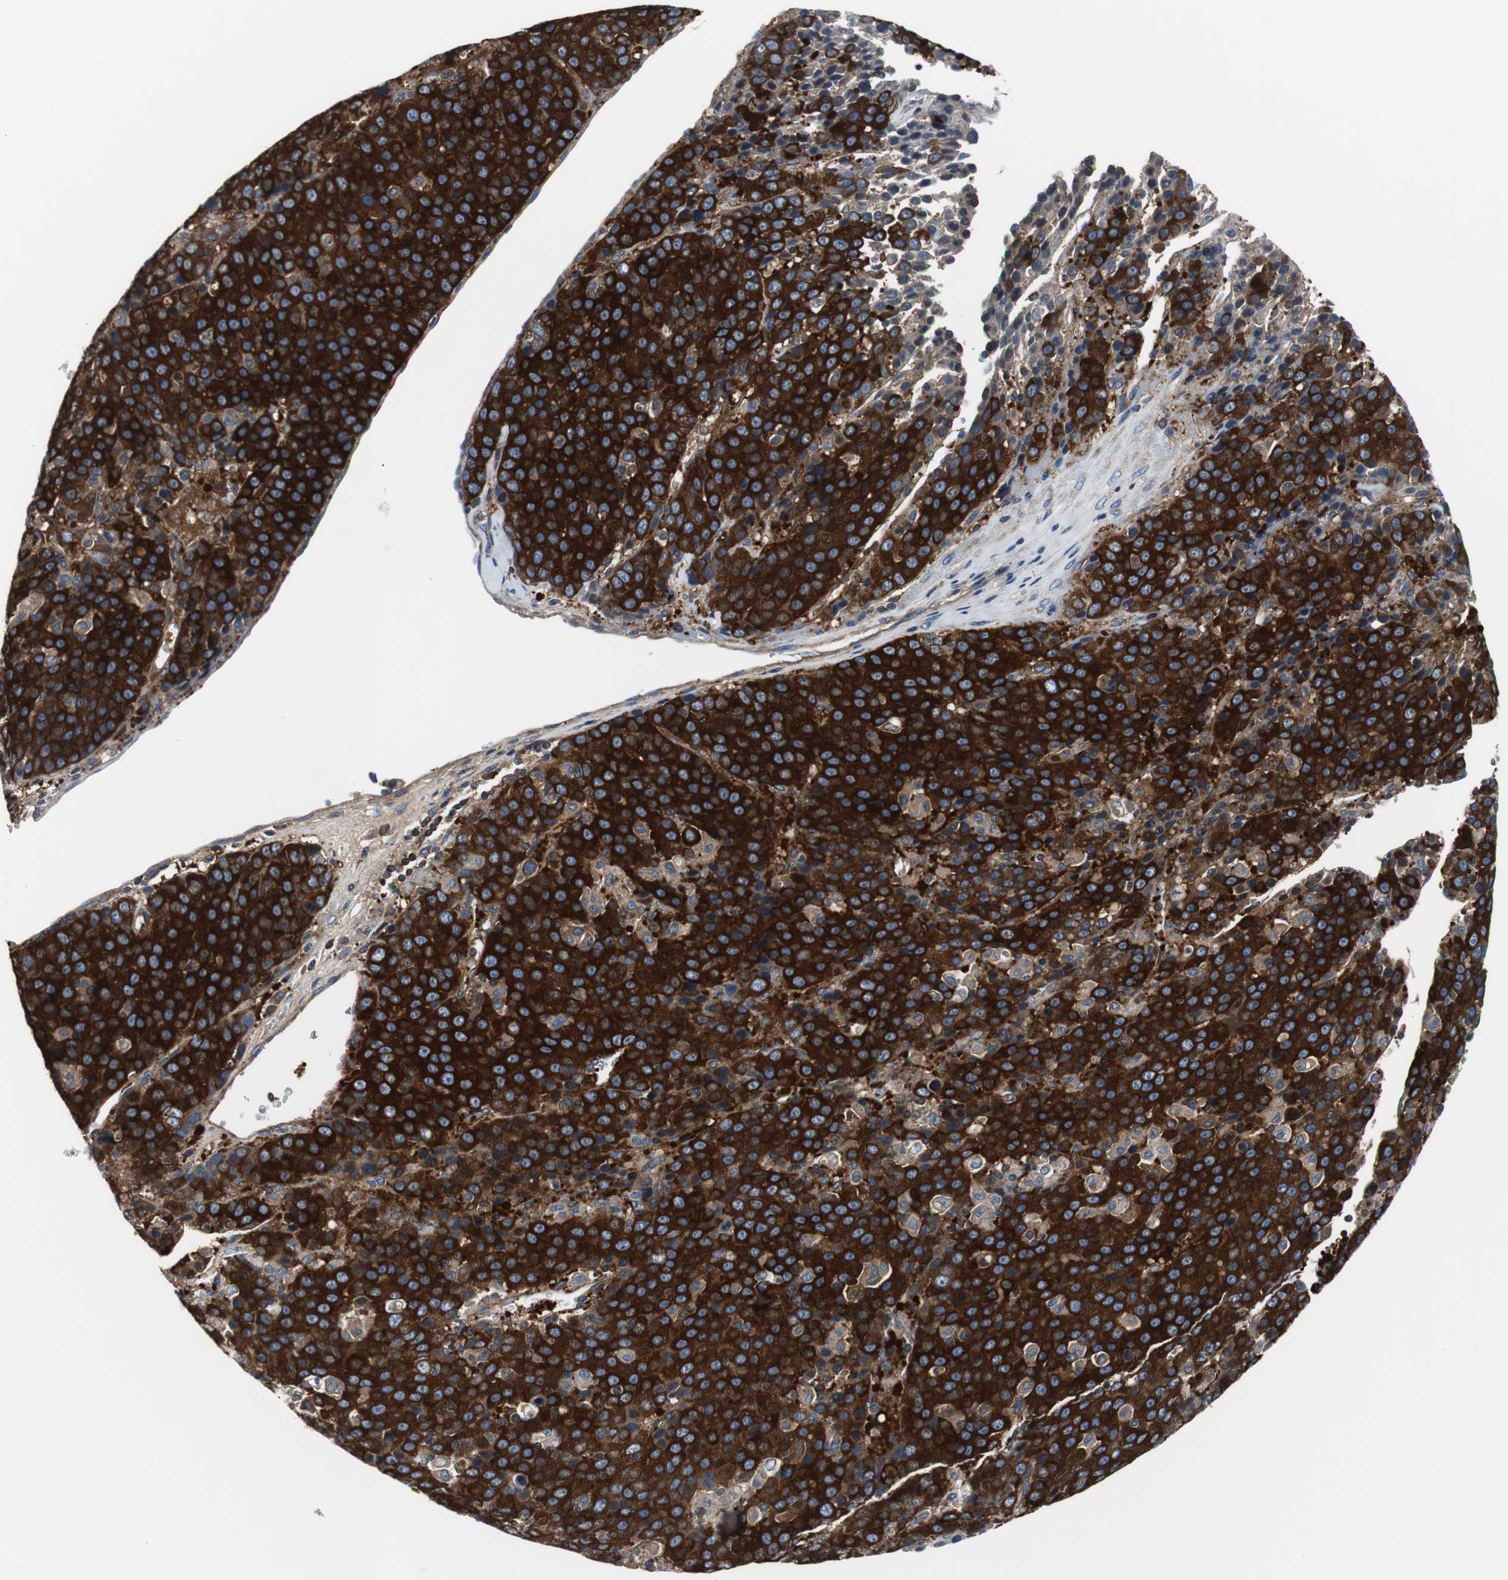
{"staining": {"intensity": "strong", "quantity": ">75%", "location": "cytoplasmic/membranous"}, "tissue": "liver cancer", "cell_type": "Tumor cells", "image_type": "cancer", "snomed": [{"axis": "morphology", "description": "Carcinoma, Hepatocellular, NOS"}, {"axis": "topography", "description": "Liver"}], "caption": "IHC of human liver cancer (hepatocellular carcinoma) shows high levels of strong cytoplasmic/membranous positivity in approximately >75% of tumor cells.", "gene": "BRAF", "patient": {"sex": "female", "age": 53}}